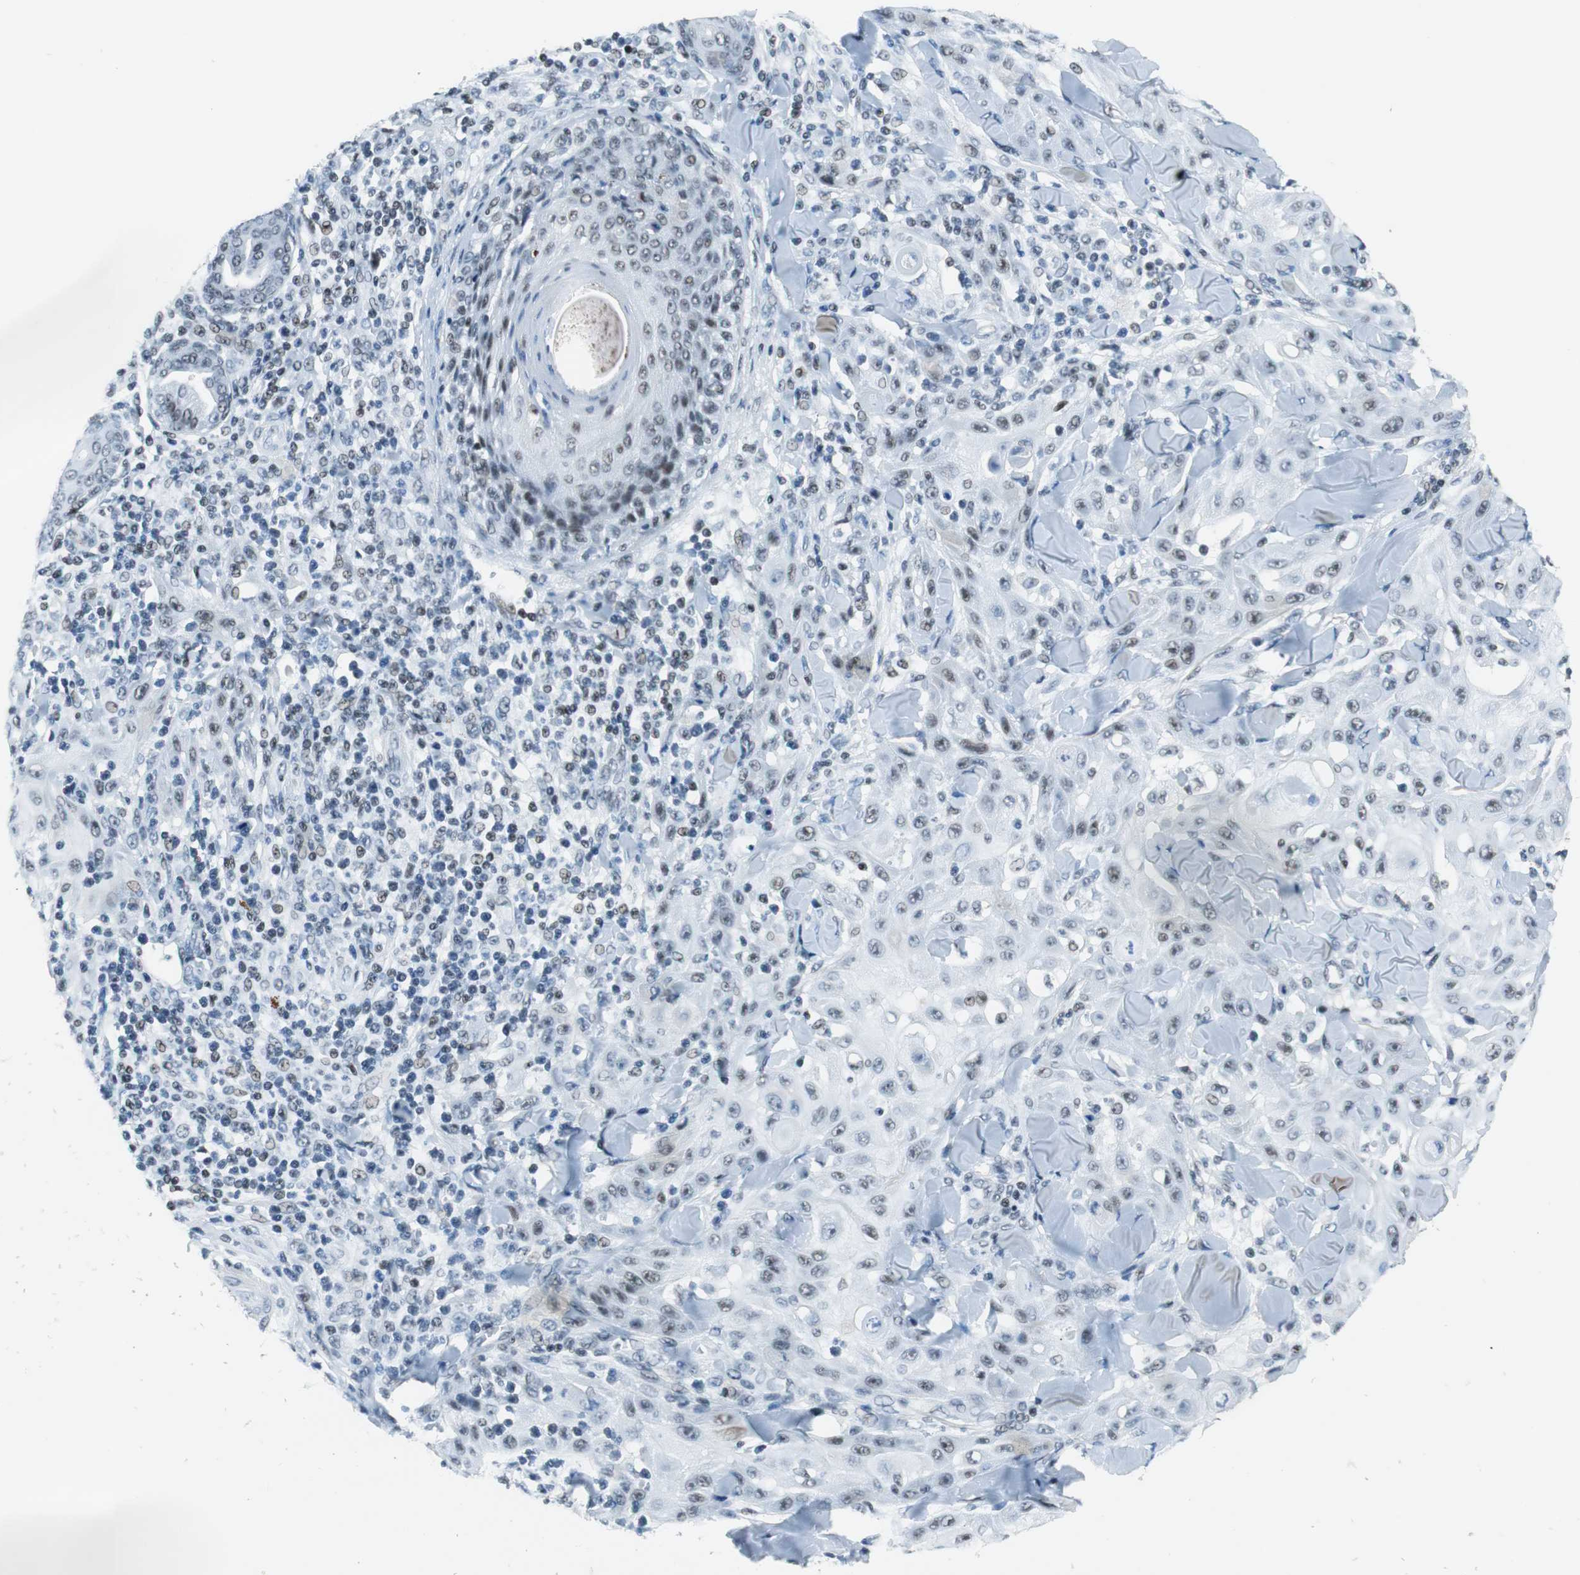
{"staining": {"intensity": "weak", "quantity": "<25%", "location": "nuclear"}, "tissue": "skin cancer", "cell_type": "Tumor cells", "image_type": "cancer", "snomed": [{"axis": "morphology", "description": "Squamous cell carcinoma, NOS"}, {"axis": "topography", "description": "Skin"}], "caption": "Immunohistochemistry (IHC) micrograph of skin squamous cell carcinoma stained for a protein (brown), which exhibits no expression in tumor cells.", "gene": "HDAC3", "patient": {"sex": "male", "age": 24}}